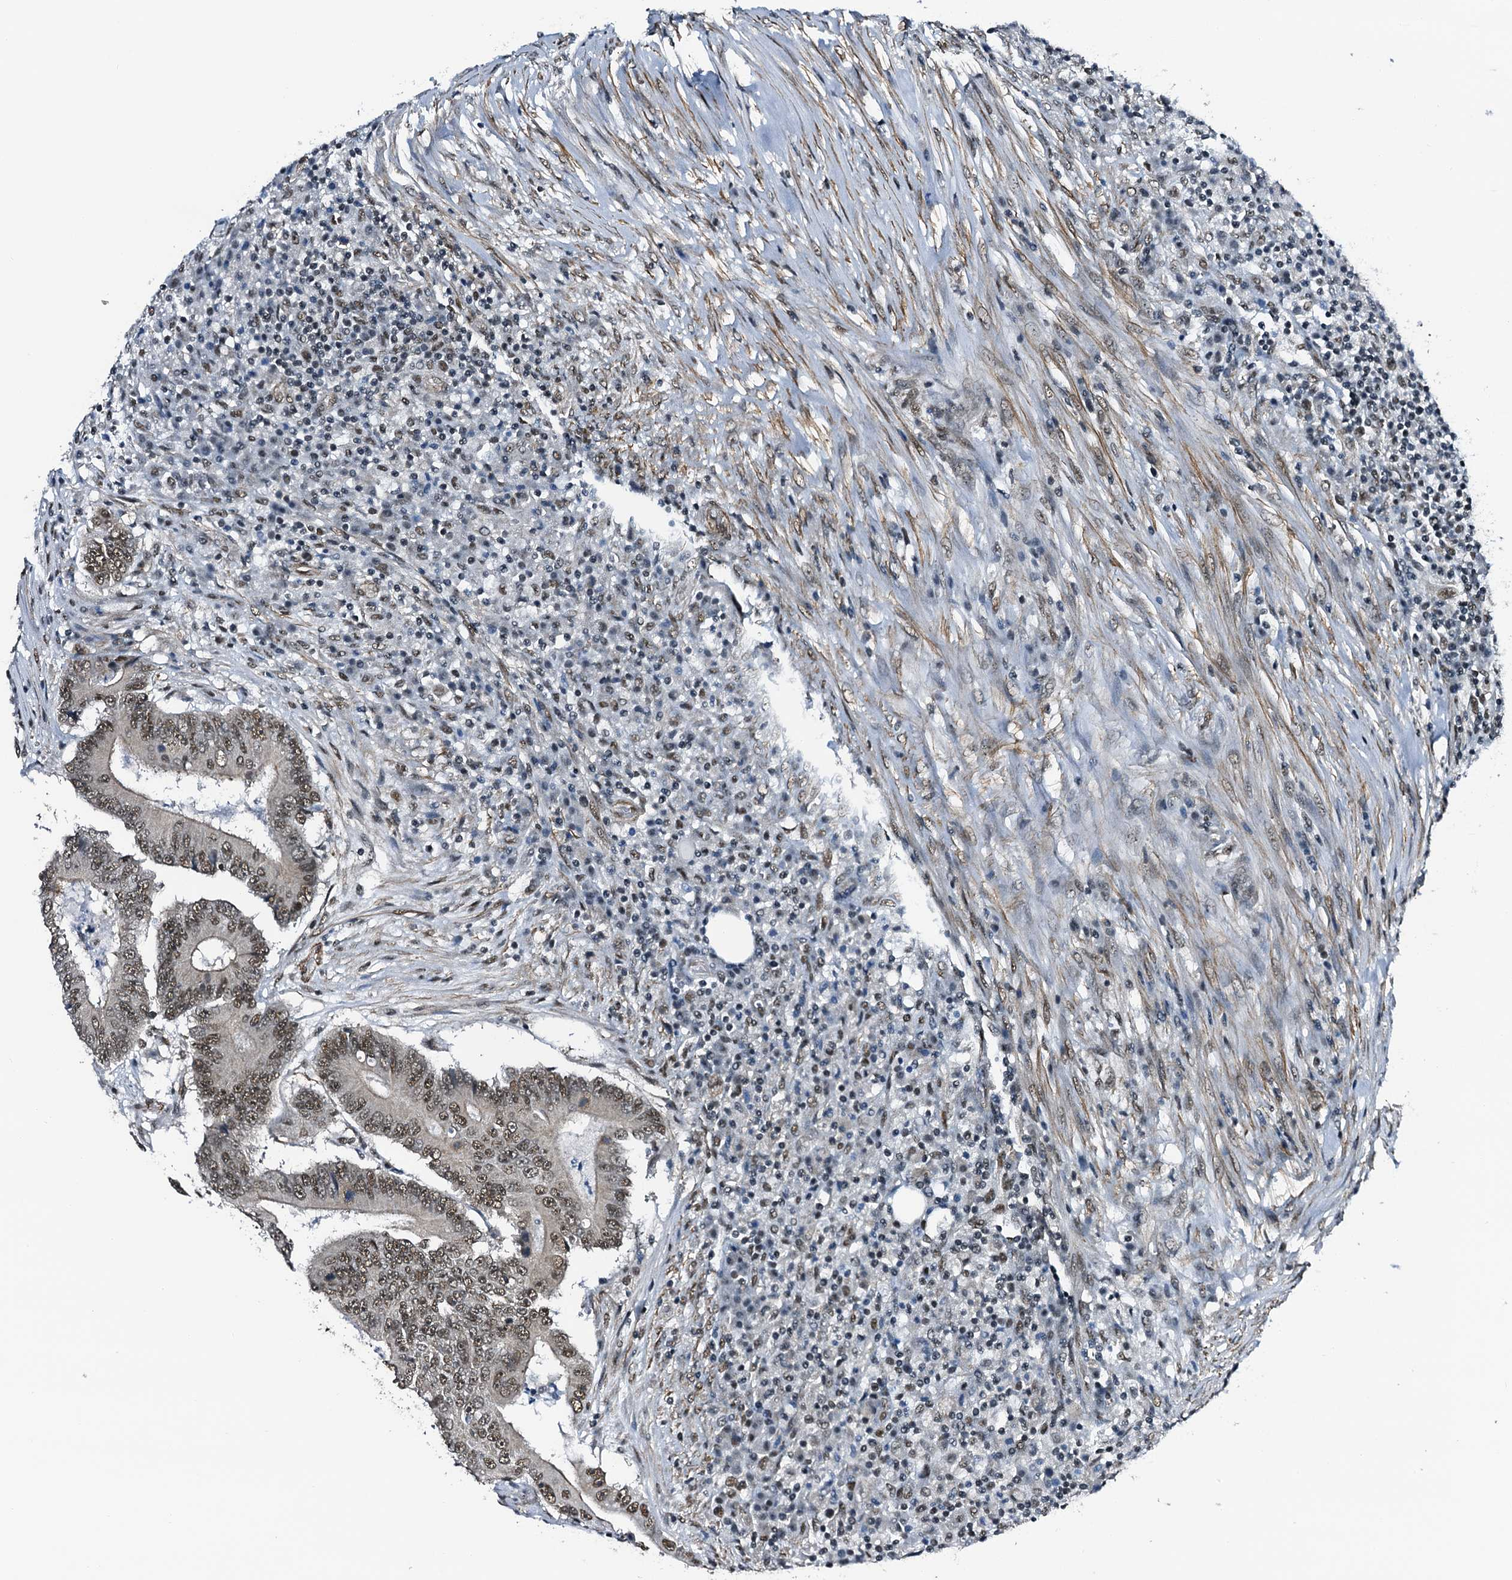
{"staining": {"intensity": "moderate", "quantity": ">75%", "location": "nuclear"}, "tissue": "colorectal cancer", "cell_type": "Tumor cells", "image_type": "cancer", "snomed": [{"axis": "morphology", "description": "Adenocarcinoma, NOS"}, {"axis": "topography", "description": "Colon"}], "caption": "Human adenocarcinoma (colorectal) stained with a protein marker demonstrates moderate staining in tumor cells.", "gene": "CWC15", "patient": {"sex": "male", "age": 83}}